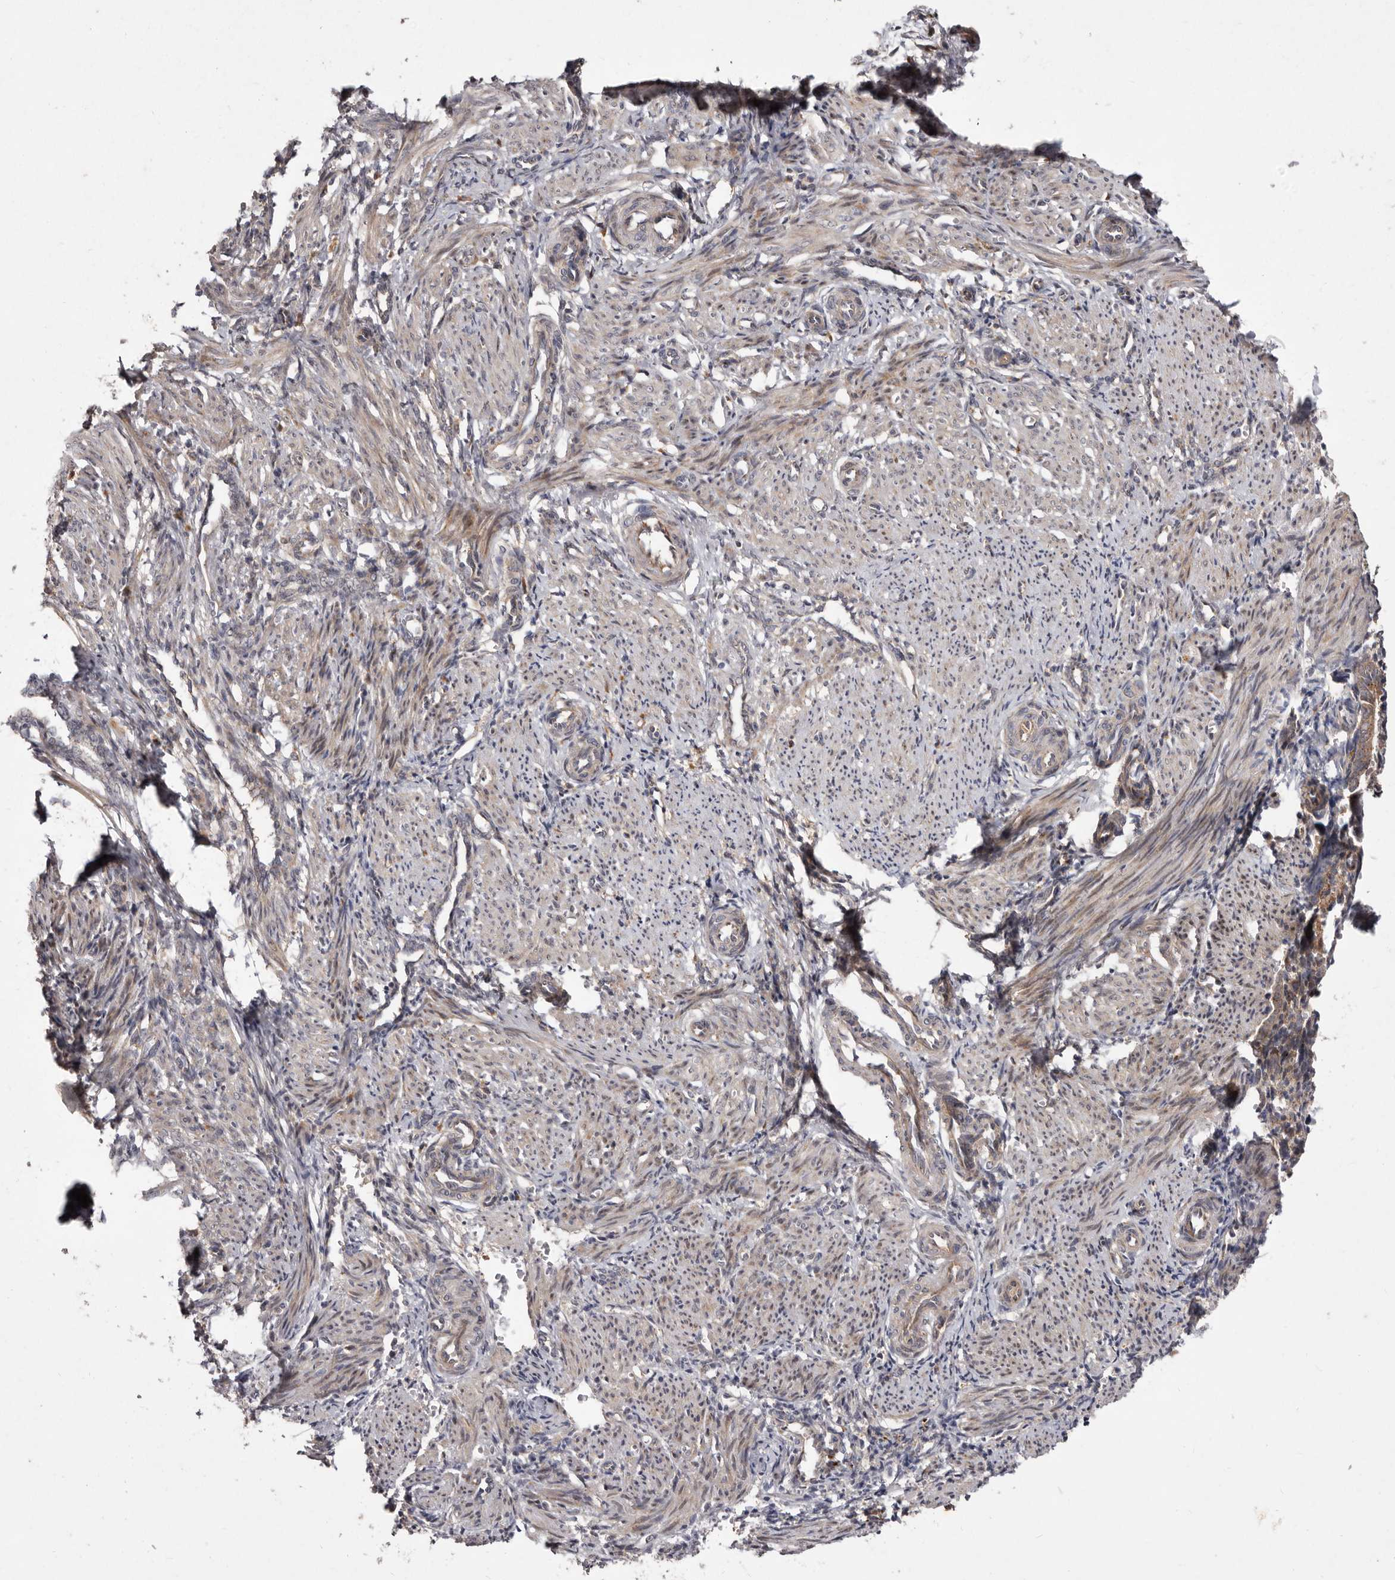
{"staining": {"intensity": "weak", "quantity": ">75%", "location": "cytoplasmic/membranous"}, "tissue": "smooth muscle", "cell_type": "Smooth muscle cells", "image_type": "normal", "snomed": [{"axis": "morphology", "description": "Normal tissue, NOS"}, {"axis": "topography", "description": "Endometrium"}], "caption": "Immunohistochemistry of normal smooth muscle exhibits low levels of weak cytoplasmic/membranous expression in about >75% of smooth muscle cells. Ihc stains the protein of interest in brown and the nuclei are stained blue.", "gene": "FLAD1", "patient": {"sex": "female", "age": 33}}